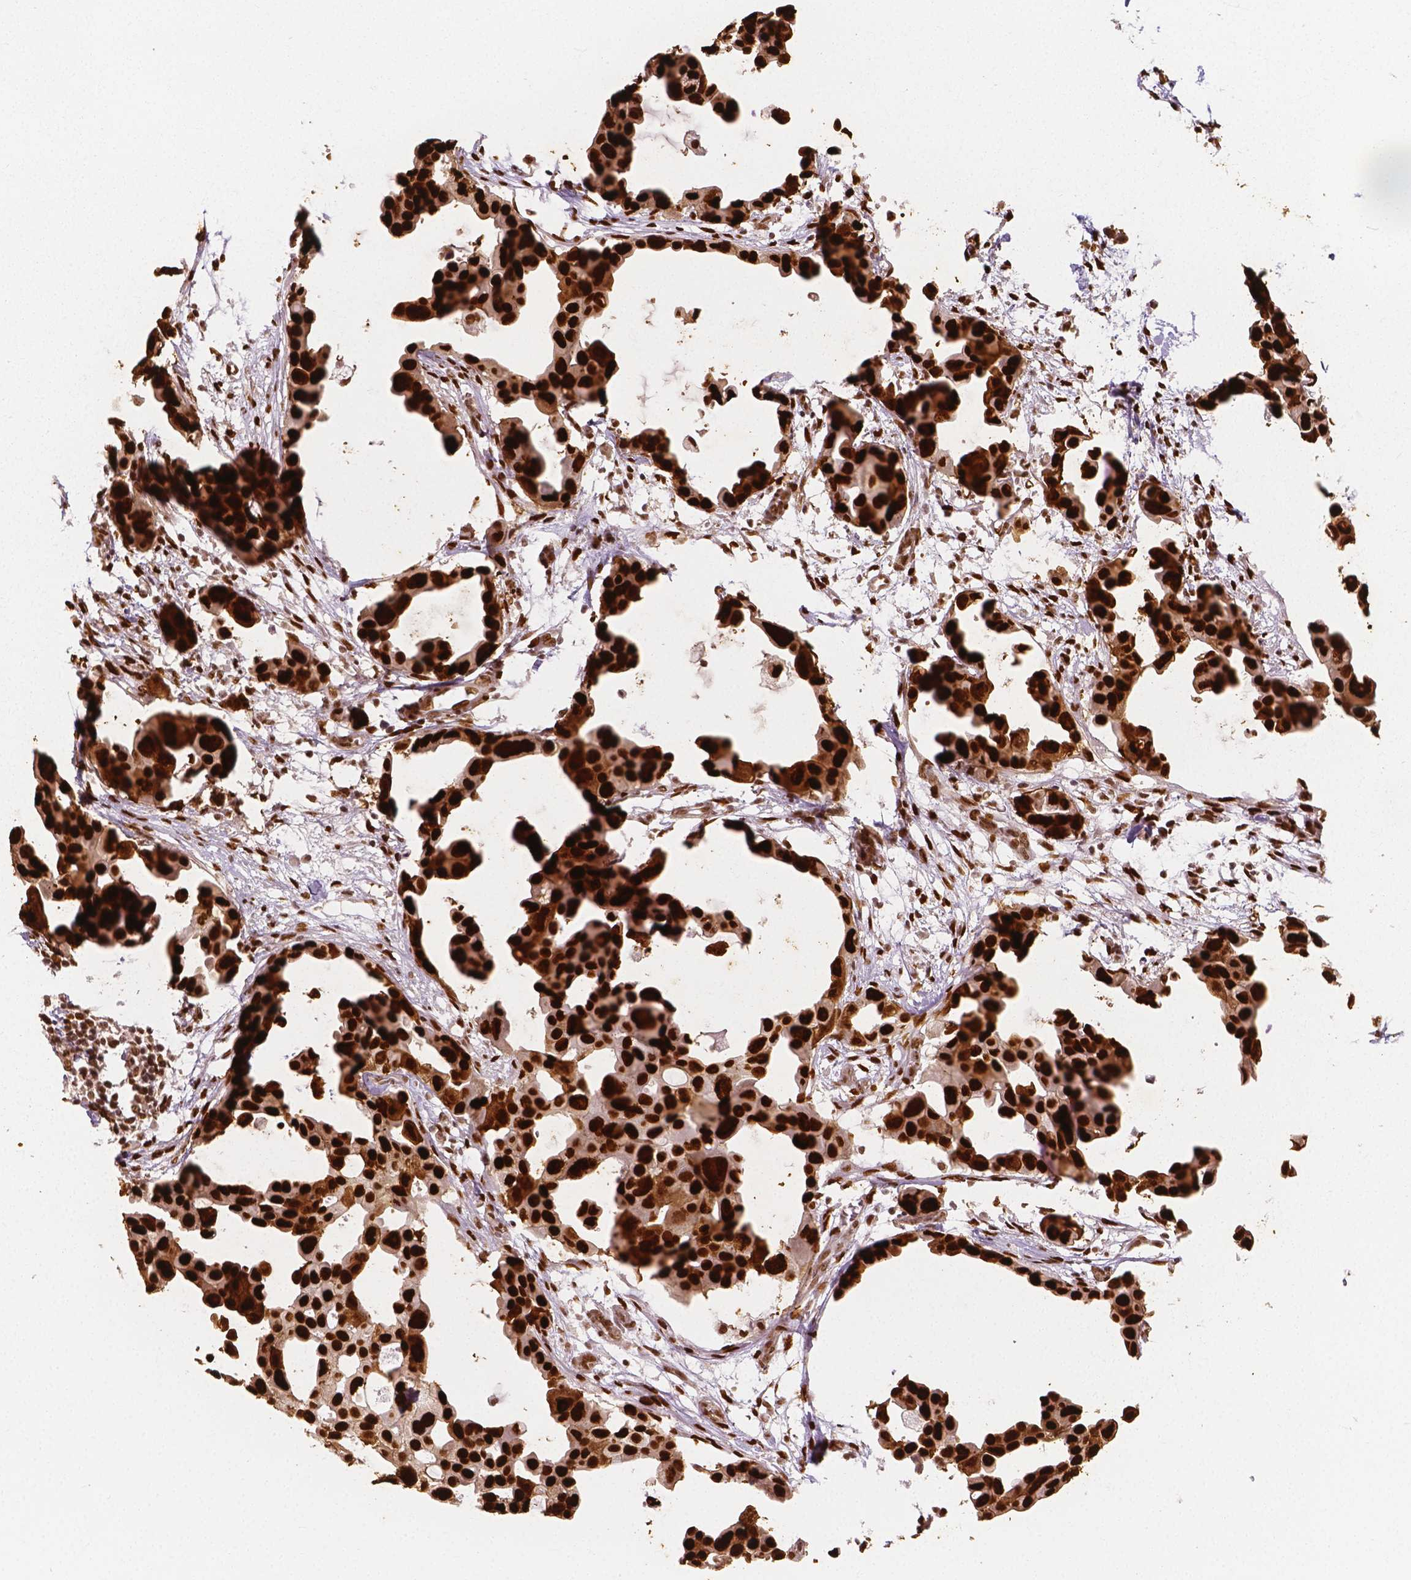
{"staining": {"intensity": "strong", "quantity": ">75%", "location": "nuclear"}, "tissue": "breast cancer", "cell_type": "Tumor cells", "image_type": "cancer", "snomed": [{"axis": "morphology", "description": "Duct carcinoma"}, {"axis": "topography", "description": "Breast"}], "caption": "This is a micrograph of immunohistochemistry (IHC) staining of breast cancer, which shows strong staining in the nuclear of tumor cells.", "gene": "NUCKS1", "patient": {"sex": "female", "age": 38}}